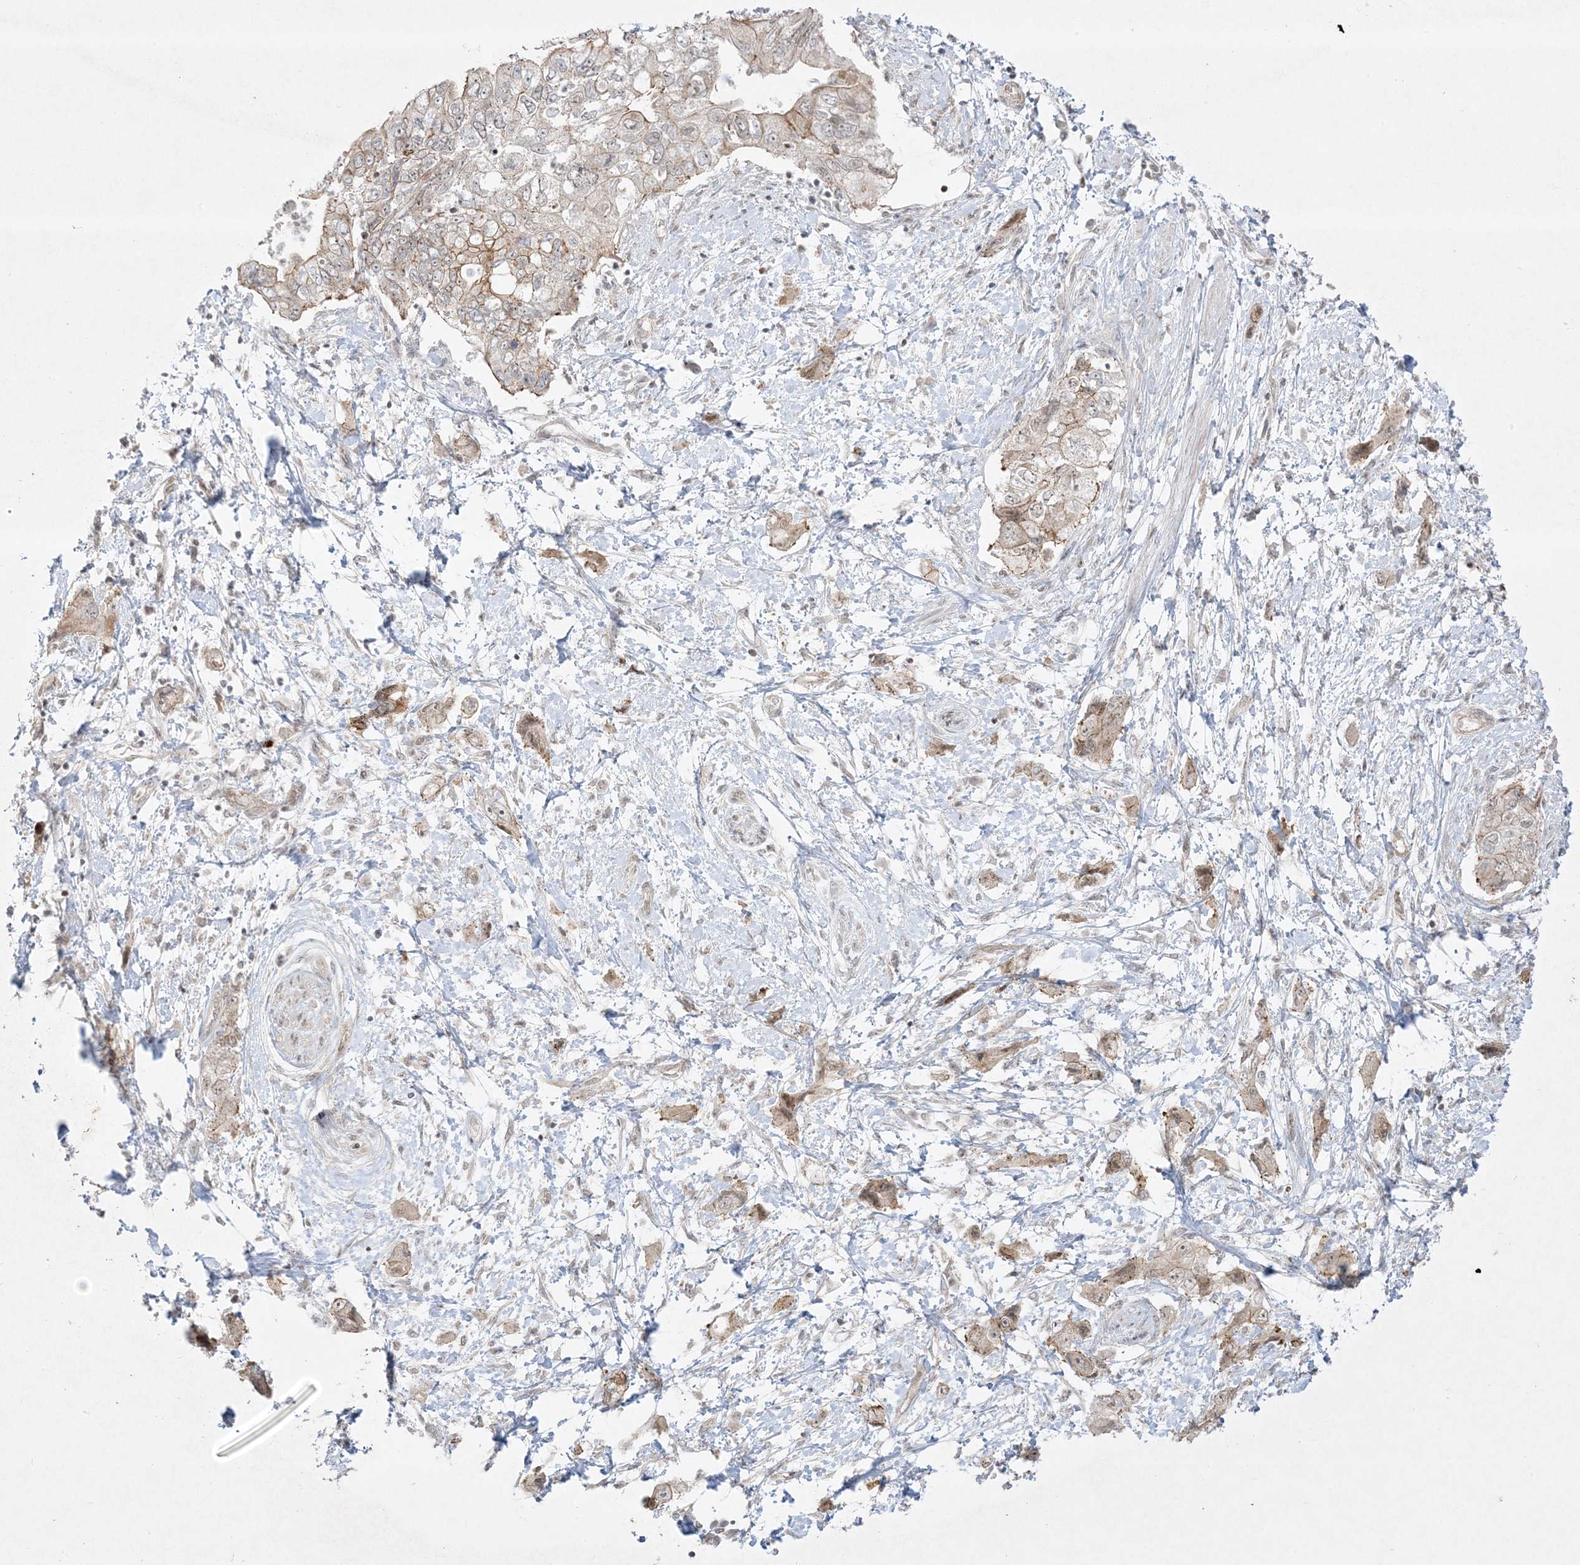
{"staining": {"intensity": "weak", "quantity": ">75%", "location": "cytoplasmic/membranous"}, "tissue": "pancreatic cancer", "cell_type": "Tumor cells", "image_type": "cancer", "snomed": [{"axis": "morphology", "description": "Adenocarcinoma, NOS"}, {"axis": "topography", "description": "Pancreas"}], "caption": "A photomicrograph of human adenocarcinoma (pancreatic) stained for a protein exhibits weak cytoplasmic/membranous brown staining in tumor cells.", "gene": "PTK6", "patient": {"sex": "female", "age": 73}}